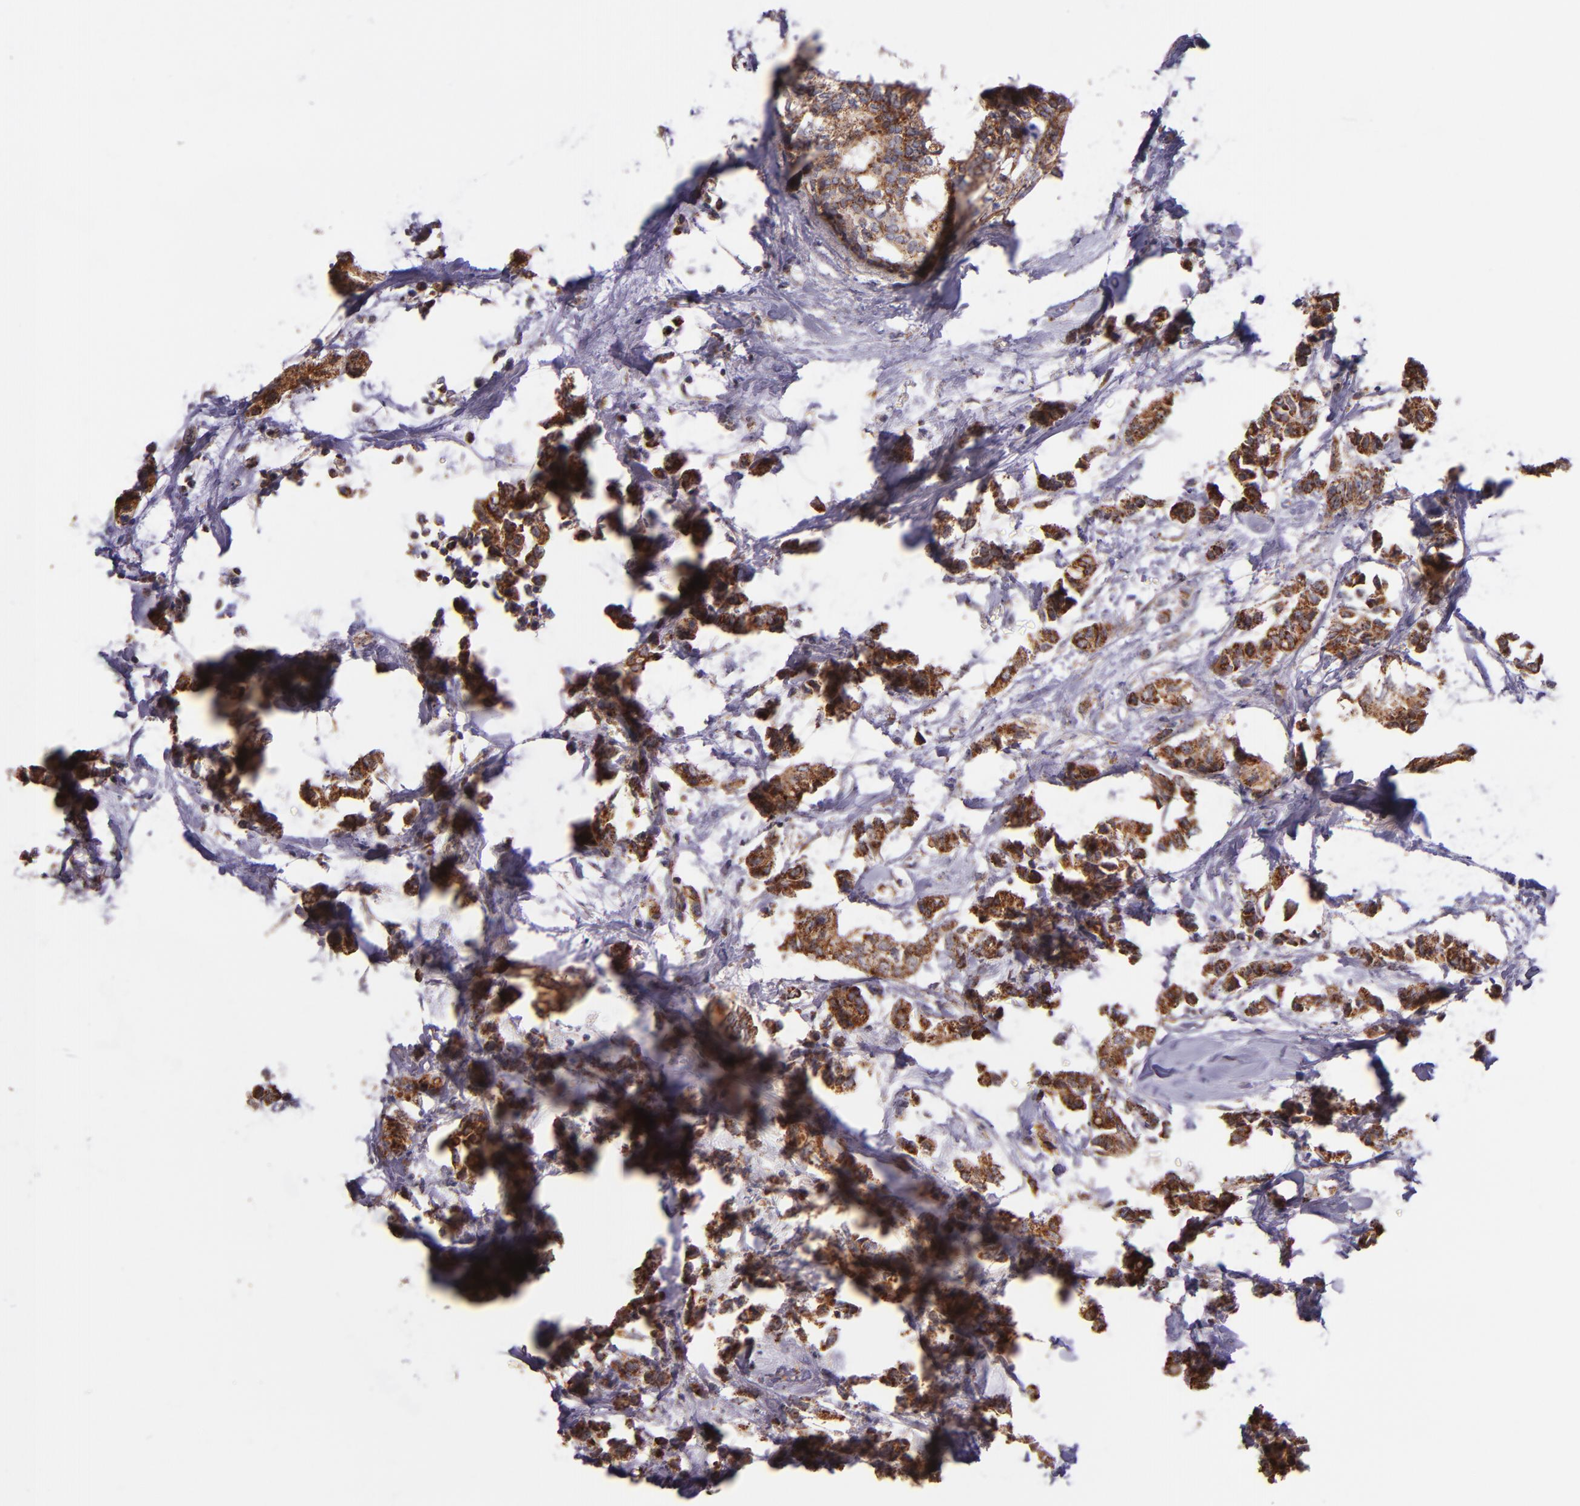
{"staining": {"intensity": "strong", "quantity": ">75%", "location": "cytoplasmic/membranous"}, "tissue": "breast cancer", "cell_type": "Tumor cells", "image_type": "cancer", "snomed": [{"axis": "morphology", "description": "Duct carcinoma"}, {"axis": "topography", "description": "Breast"}], "caption": "Strong cytoplasmic/membranous staining for a protein is appreciated in approximately >75% of tumor cells of breast cancer (intraductal carcinoma) using immunohistochemistry (IHC).", "gene": "SHC1", "patient": {"sex": "female", "age": 84}}